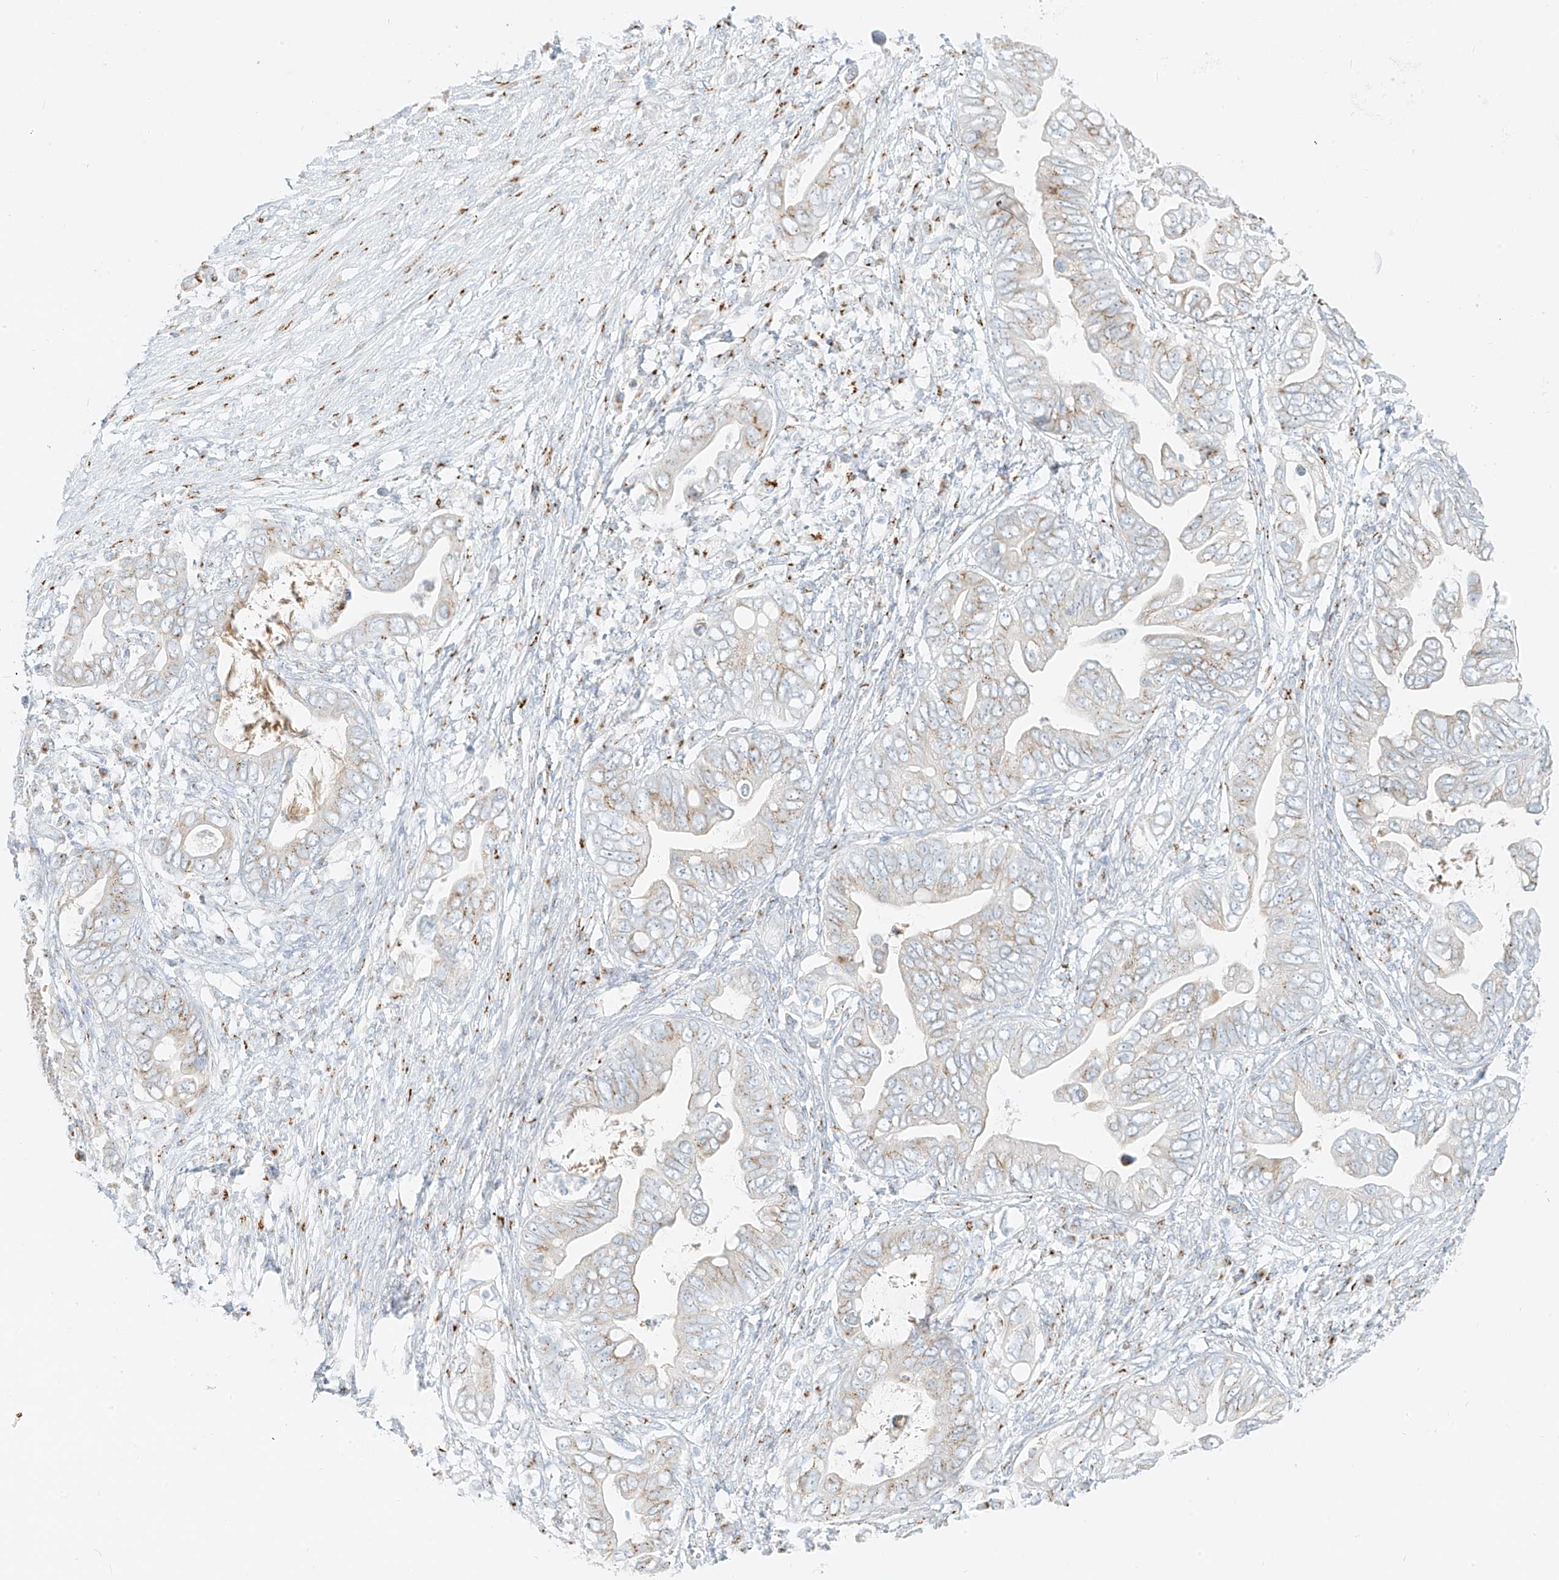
{"staining": {"intensity": "weak", "quantity": "25%-75%", "location": "cytoplasmic/membranous"}, "tissue": "pancreatic cancer", "cell_type": "Tumor cells", "image_type": "cancer", "snomed": [{"axis": "morphology", "description": "Adenocarcinoma, NOS"}, {"axis": "topography", "description": "Pancreas"}], "caption": "This micrograph reveals IHC staining of pancreatic adenocarcinoma, with low weak cytoplasmic/membranous expression in approximately 25%-75% of tumor cells.", "gene": "TMEM87B", "patient": {"sex": "male", "age": 75}}